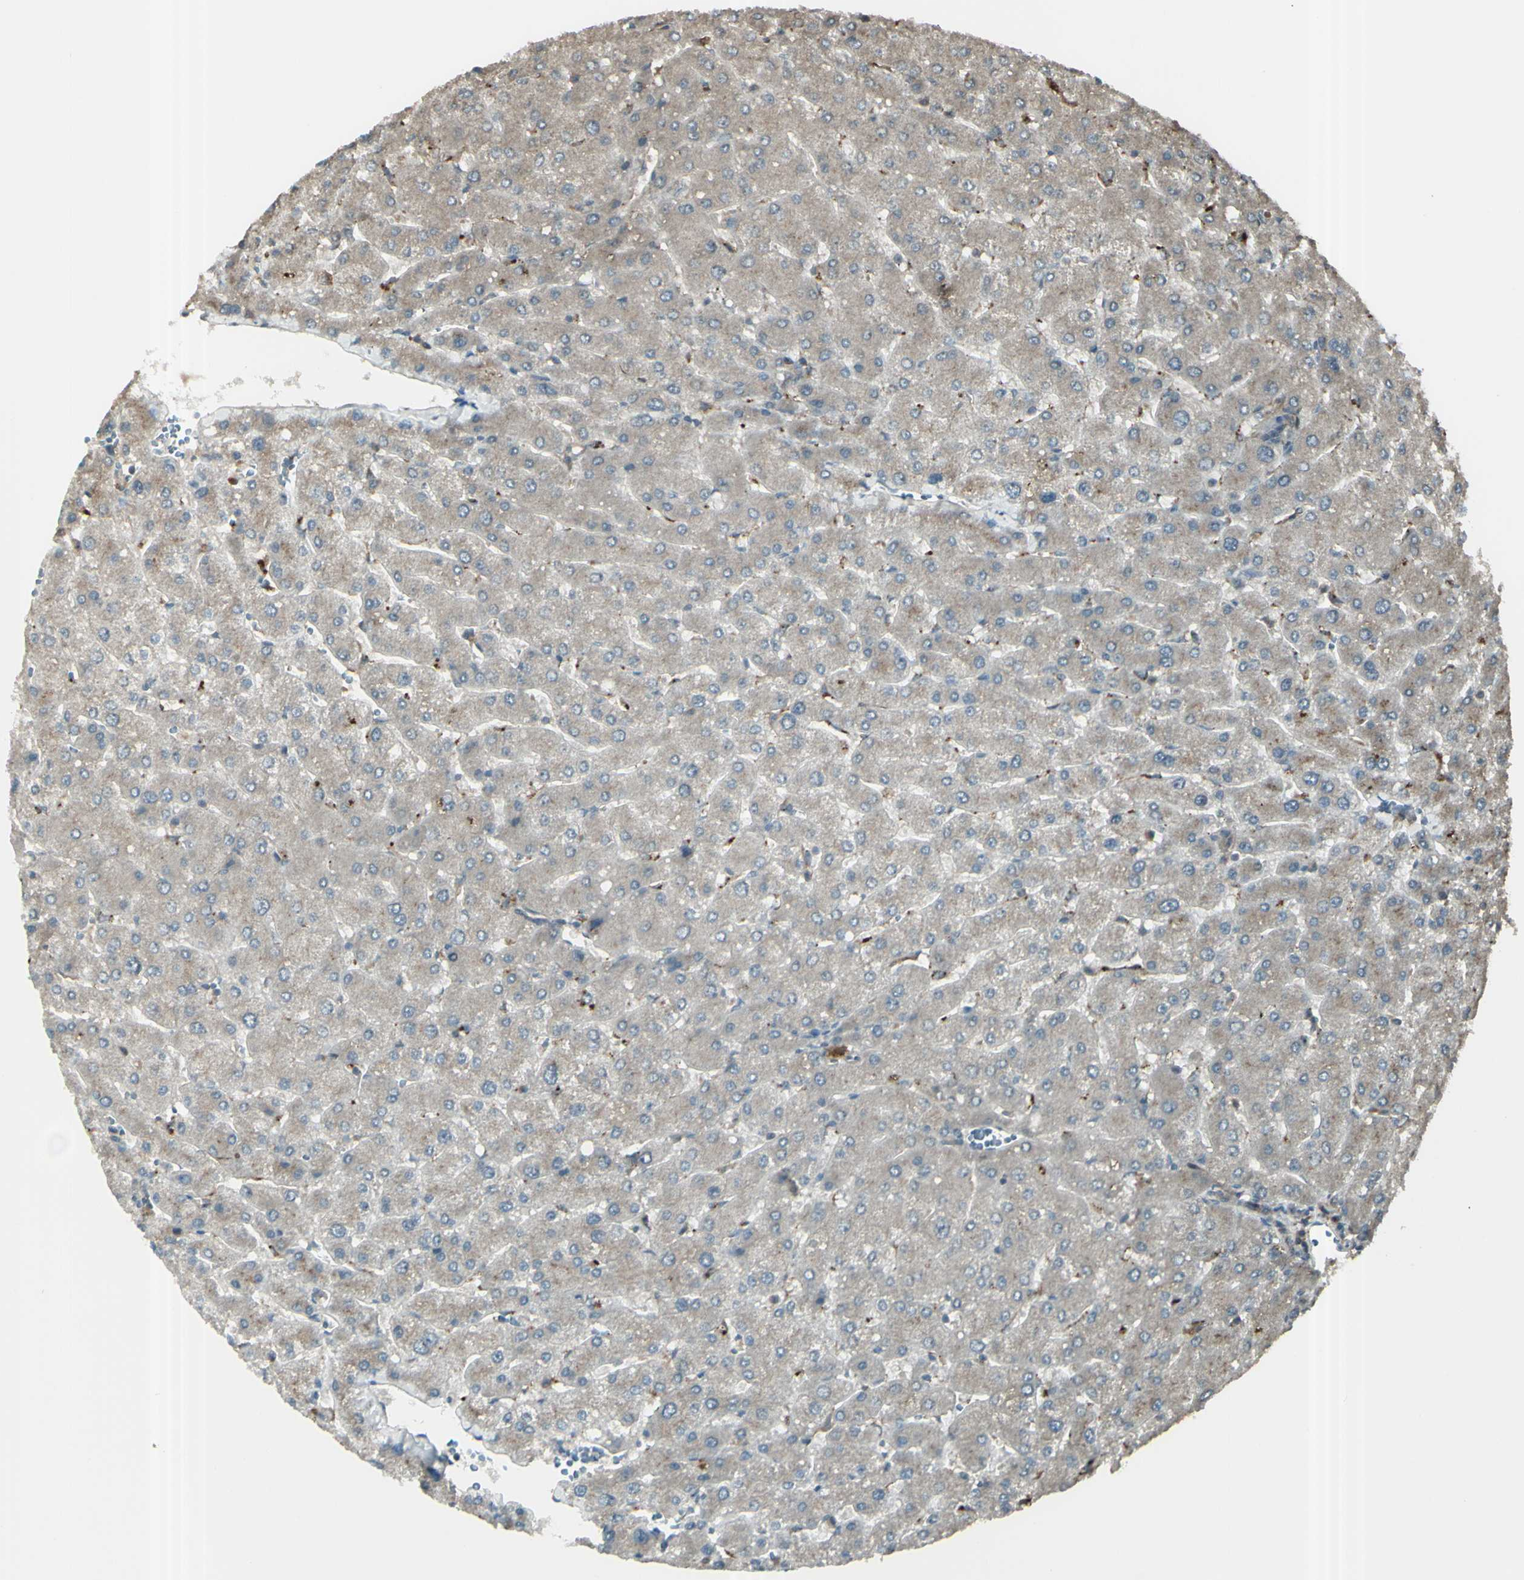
{"staining": {"intensity": "weak", "quantity": ">75%", "location": "cytoplasmic/membranous"}, "tissue": "liver", "cell_type": "Cholangiocytes", "image_type": "normal", "snomed": [{"axis": "morphology", "description": "Normal tissue, NOS"}, {"axis": "topography", "description": "Liver"}], "caption": "Immunohistochemistry (DAB (3,3'-diaminobenzidine)) staining of normal liver reveals weak cytoplasmic/membranous protein expression in about >75% of cholangiocytes.", "gene": "GNAS", "patient": {"sex": "male", "age": 55}}